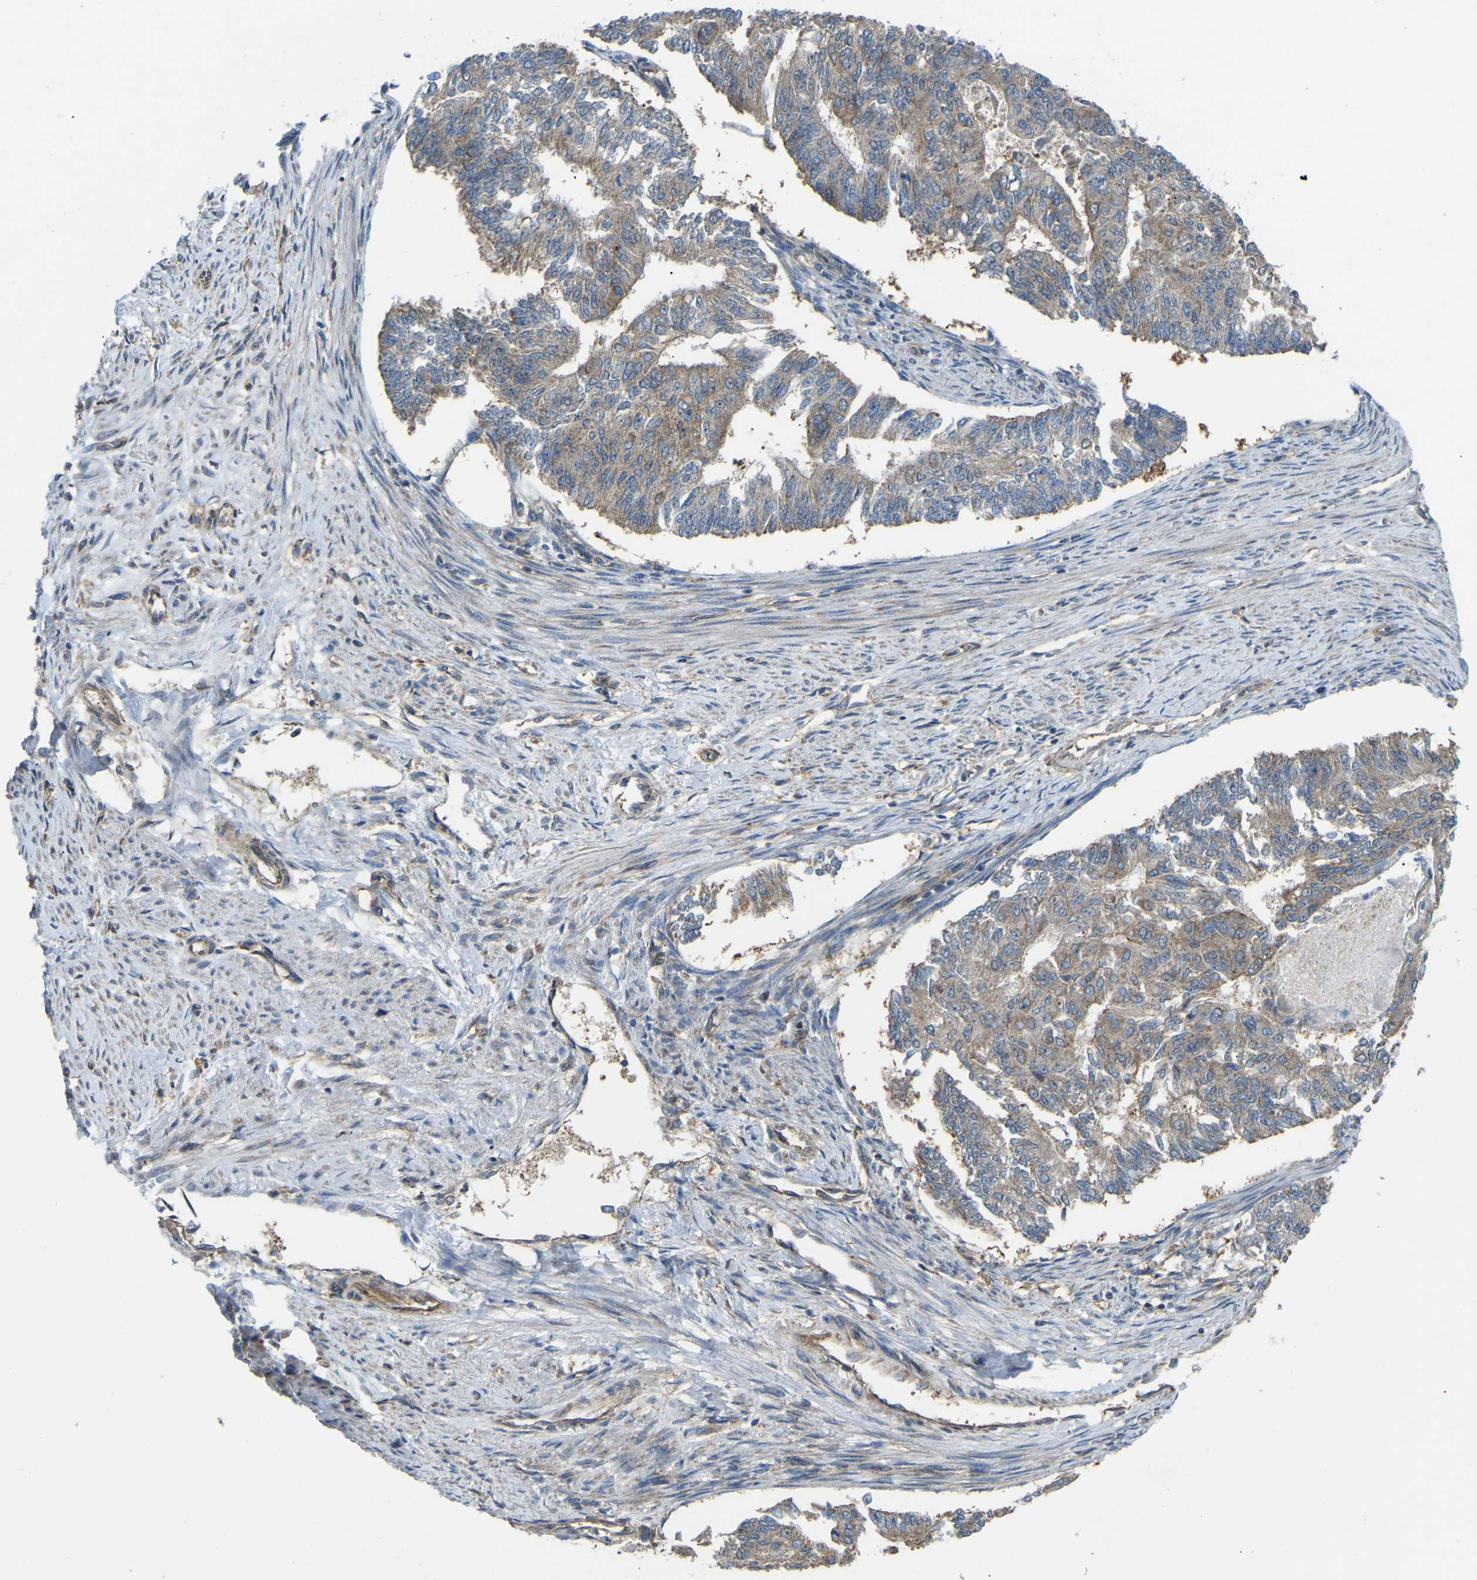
{"staining": {"intensity": "moderate", "quantity": ">75%", "location": "cytoplasmic/membranous"}, "tissue": "endometrial cancer", "cell_type": "Tumor cells", "image_type": "cancer", "snomed": [{"axis": "morphology", "description": "Adenocarcinoma, NOS"}, {"axis": "topography", "description": "Endometrium"}], "caption": "DAB (3,3'-diaminobenzidine) immunohistochemical staining of endometrial adenocarcinoma shows moderate cytoplasmic/membranous protein staining in approximately >75% of tumor cells. The staining was performed using DAB (3,3'-diaminobenzidine) to visualize the protein expression in brown, while the nuclei were stained in blue with hematoxylin (Magnification: 20x).", "gene": "C21orf91", "patient": {"sex": "female", "age": 32}}